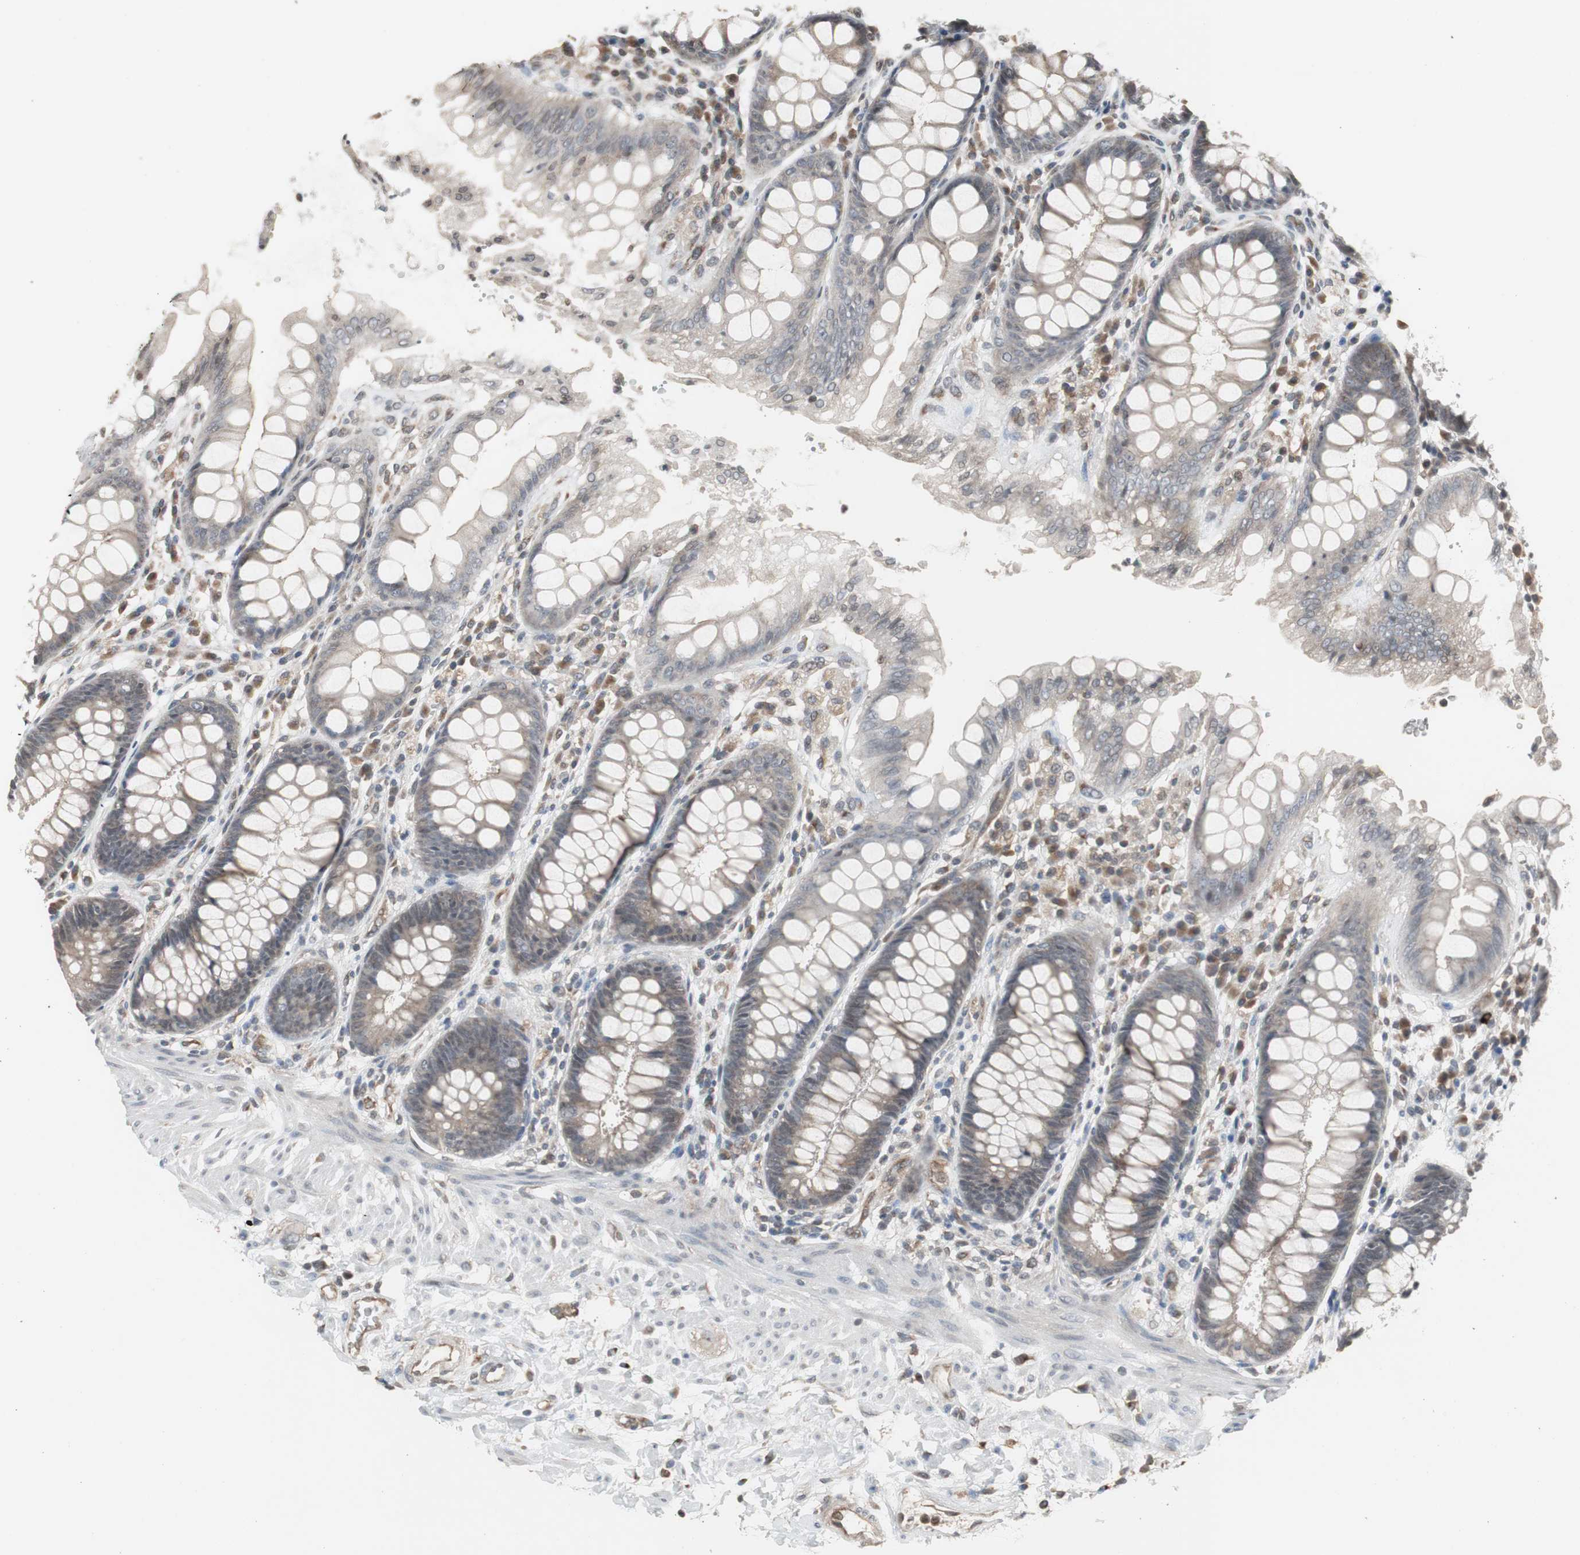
{"staining": {"intensity": "weak", "quantity": ">75%", "location": "cytoplasmic/membranous"}, "tissue": "rectum", "cell_type": "Glandular cells", "image_type": "normal", "snomed": [{"axis": "morphology", "description": "Normal tissue, NOS"}, {"axis": "topography", "description": "Rectum"}], "caption": "Immunohistochemical staining of normal human rectum displays >75% levels of weak cytoplasmic/membranous protein staining in approximately >75% of glandular cells. The staining is performed using DAB brown chromogen to label protein expression. The nuclei are counter-stained blue using hematoxylin.", "gene": "ATP2B2", "patient": {"sex": "female", "age": 46}}